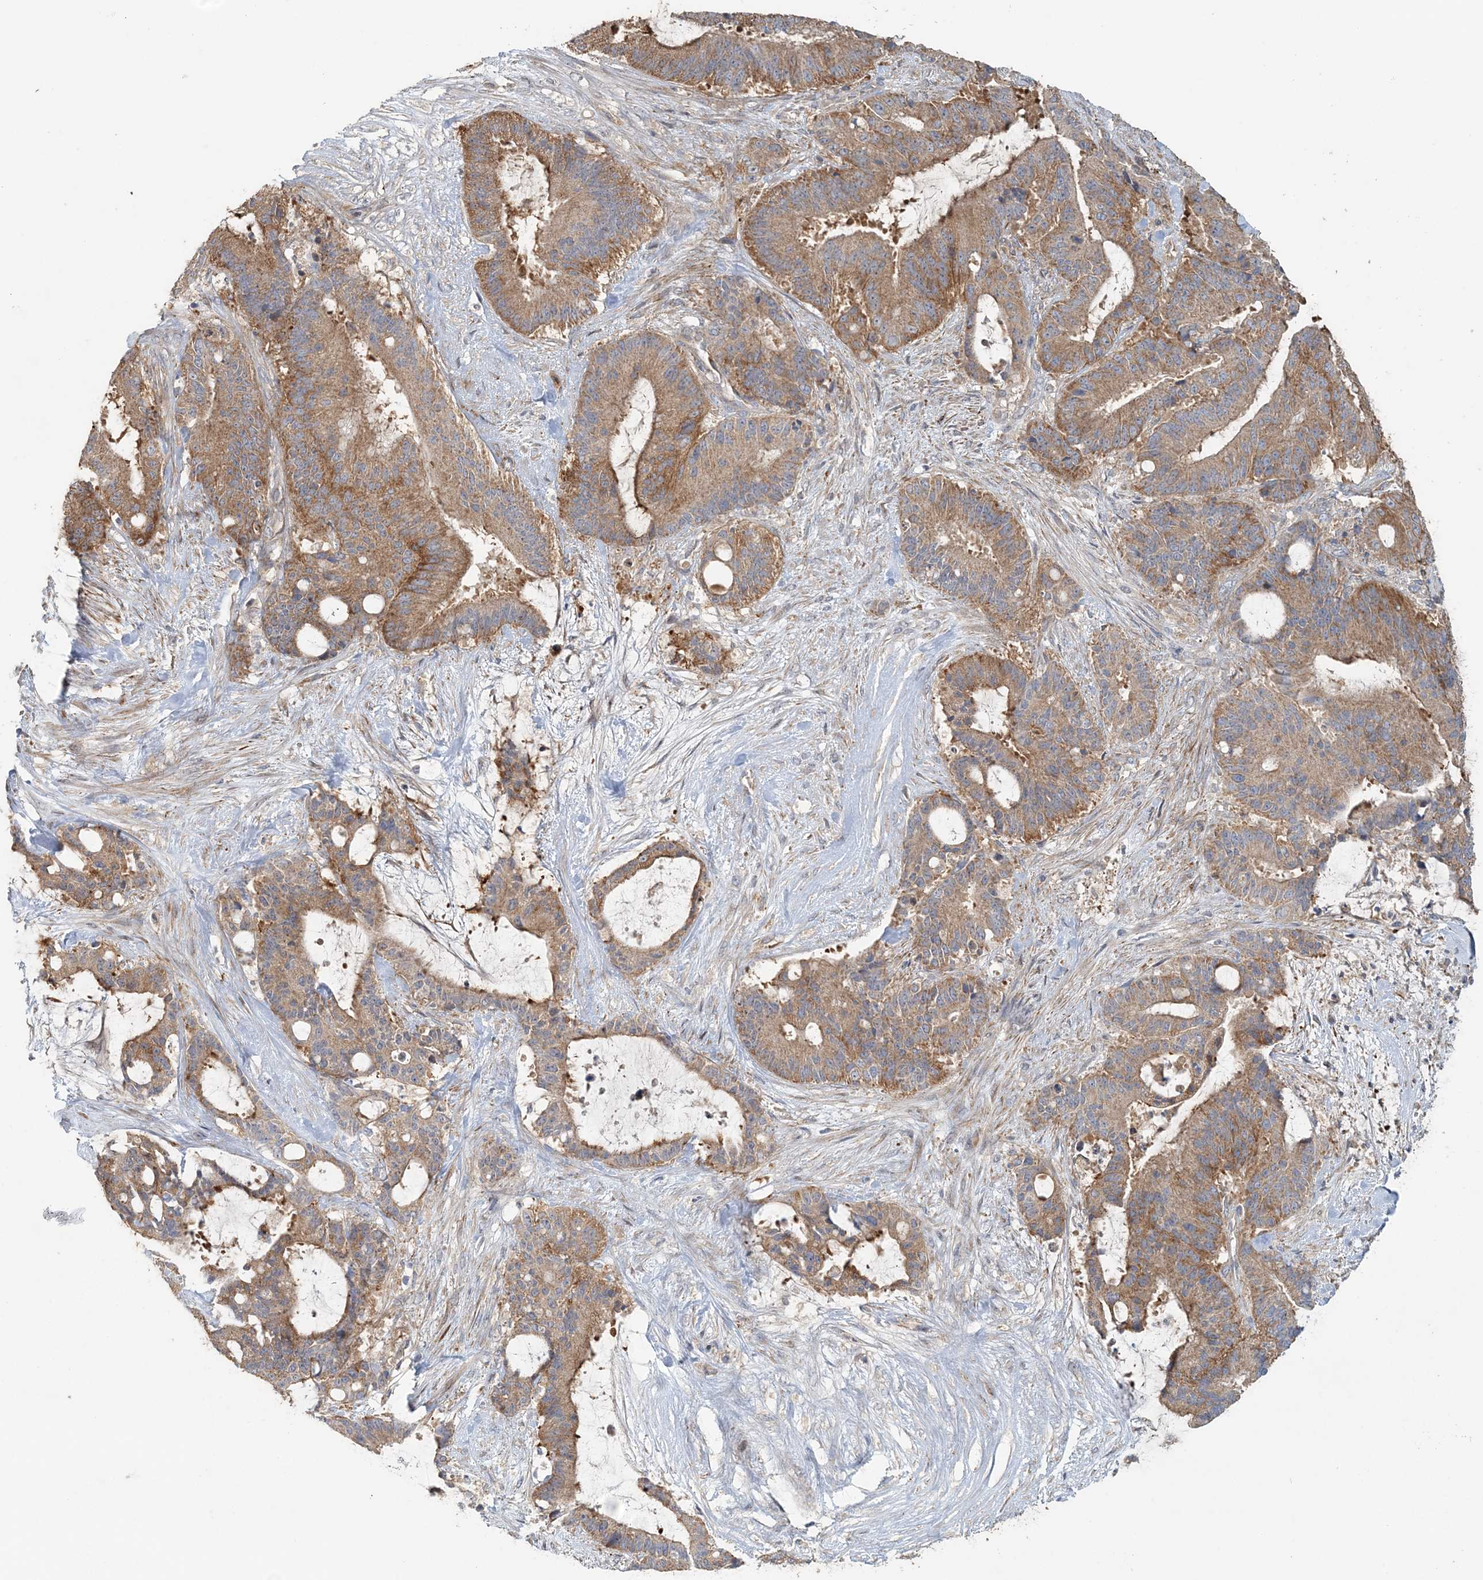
{"staining": {"intensity": "moderate", "quantity": ">75%", "location": "cytoplasmic/membranous"}, "tissue": "liver cancer", "cell_type": "Tumor cells", "image_type": "cancer", "snomed": [{"axis": "morphology", "description": "Normal tissue, NOS"}, {"axis": "morphology", "description": "Cholangiocarcinoma"}, {"axis": "topography", "description": "Liver"}, {"axis": "topography", "description": "Peripheral nerve tissue"}], "caption": "Immunohistochemical staining of human liver cholangiocarcinoma shows moderate cytoplasmic/membranous protein positivity in about >75% of tumor cells.", "gene": "MMUT", "patient": {"sex": "female", "age": 73}}